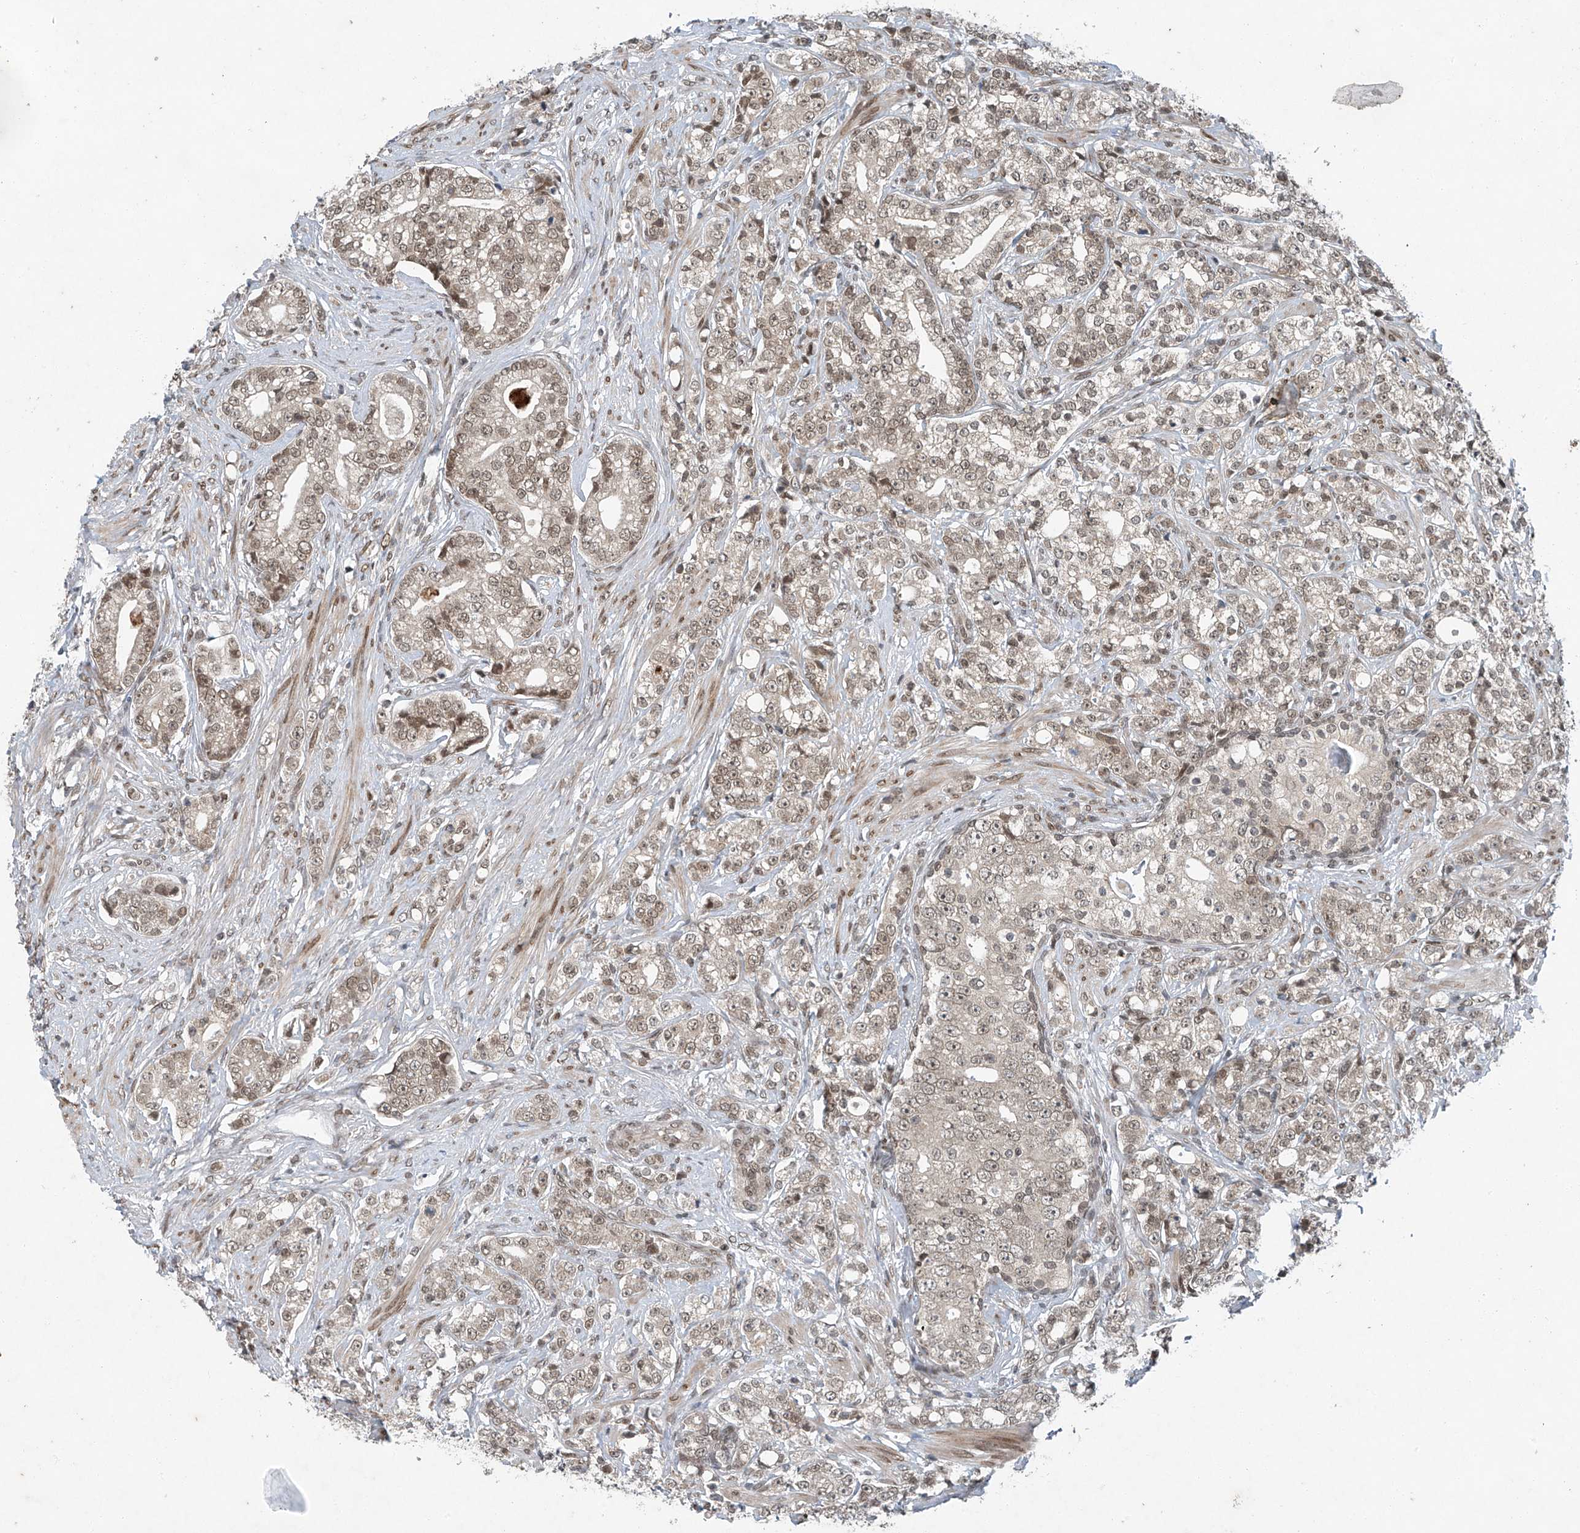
{"staining": {"intensity": "weak", "quantity": "25%-75%", "location": "nuclear"}, "tissue": "prostate cancer", "cell_type": "Tumor cells", "image_type": "cancer", "snomed": [{"axis": "morphology", "description": "Adenocarcinoma, High grade"}, {"axis": "topography", "description": "Prostate"}], "caption": "Immunohistochemistry photomicrograph of neoplastic tissue: human prostate cancer stained using immunohistochemistry (IHC) shows low levels of weak protein expression localized specifically in the nuclear of tumor cells, appearing as a nuclear brown color.", "gene": "TAF8", "patient": {"sex": "male", "age": 69}}